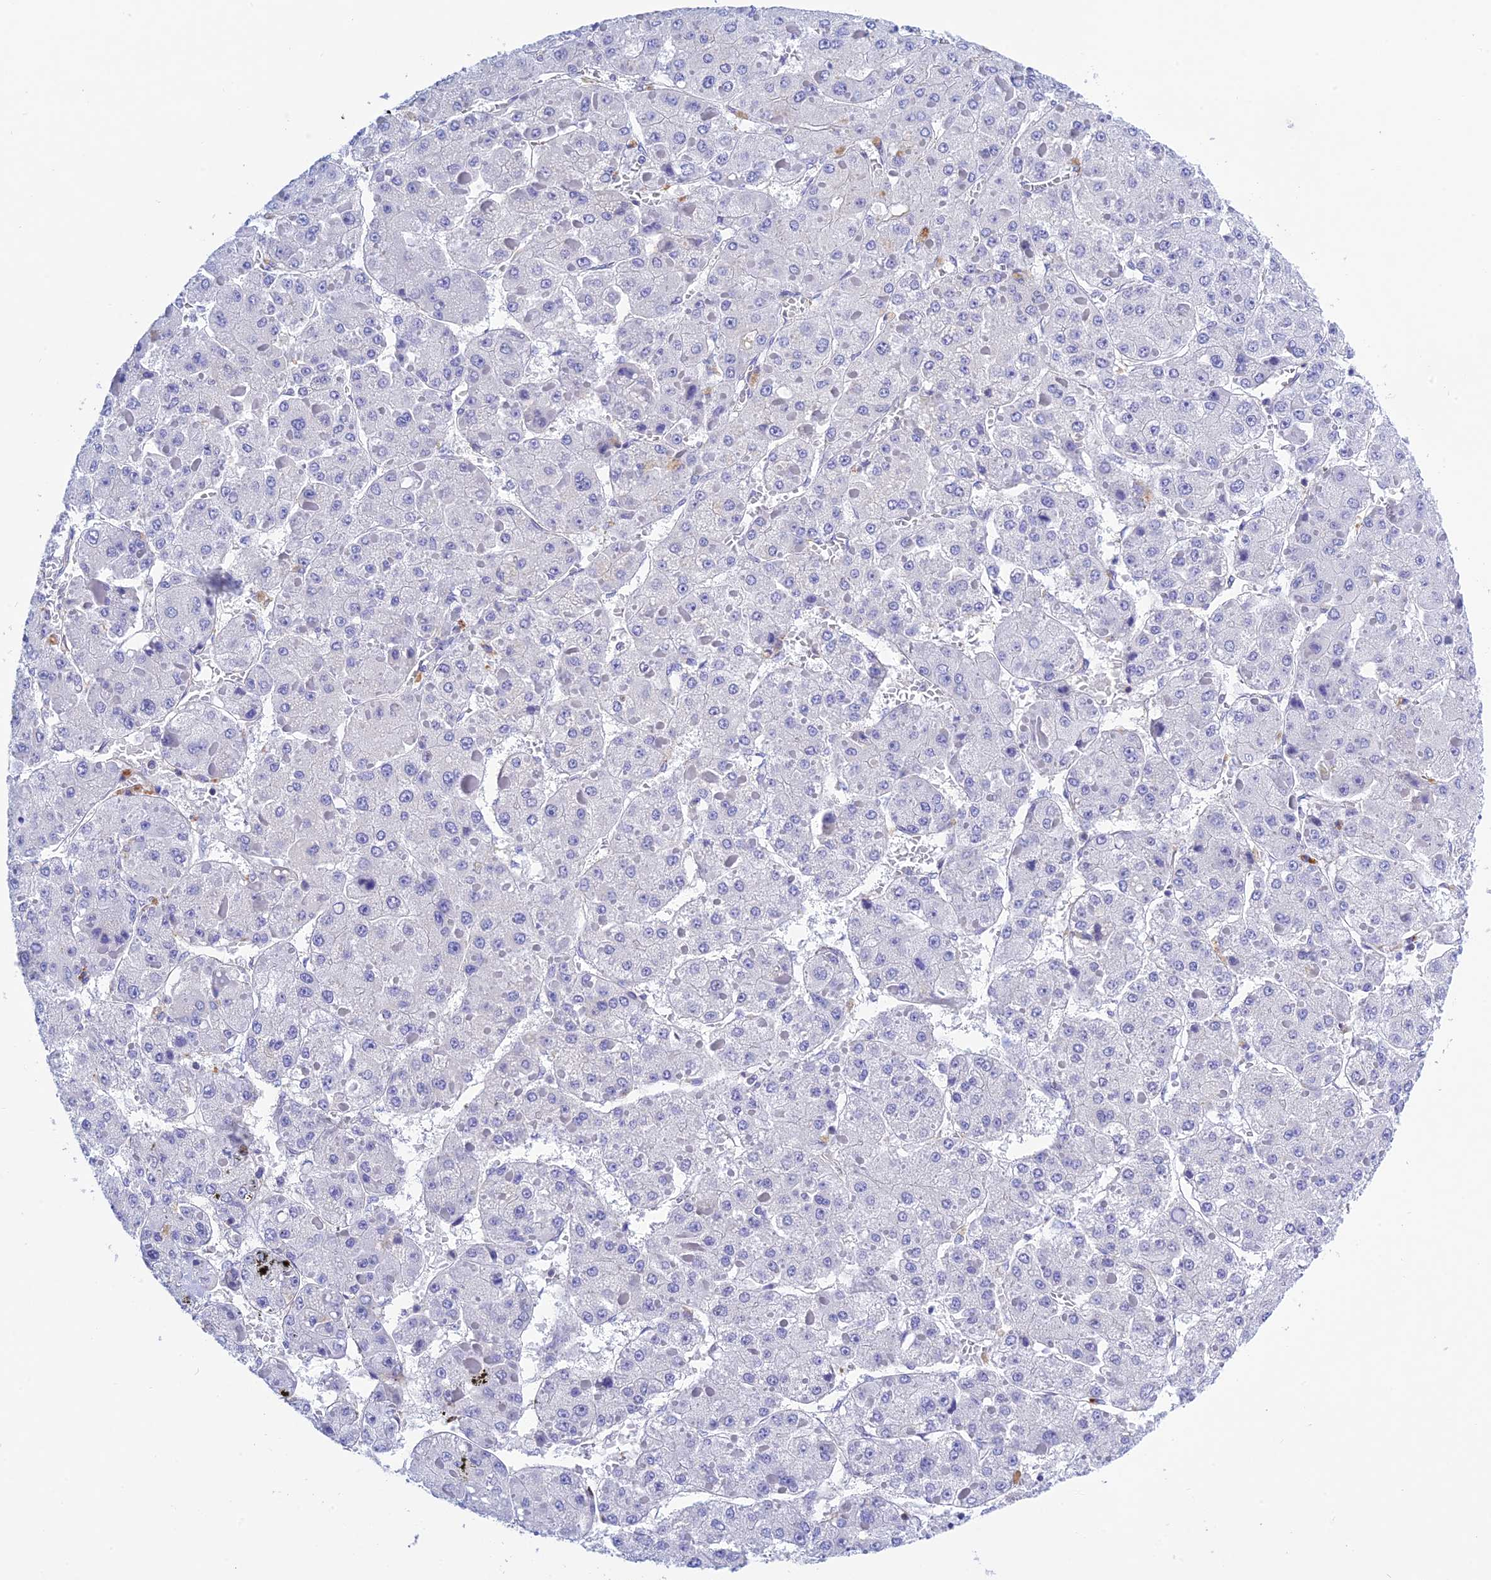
{"staining": {"intensity": "negative", "quantity": "none", "location": "none"}, "tissue": "liver cancer", "cell_type": "Tumor cells", "image_type": "cancer", "snomed": [{"axis": "morphology", "description": "Carcinoma, Hepatocellular, NOS"}, {"axis": "topography", "description": "Liver"}], "caption": "This photomicrograph is of liver cancer stained with immunohistochemistry (IHC) to label a protein in brown with the nuclei are counter-stained blue. There is no positivity in tumor cells.", "gene": "ZDHHC16", "patient": {"sex": "female", "age": 73}}